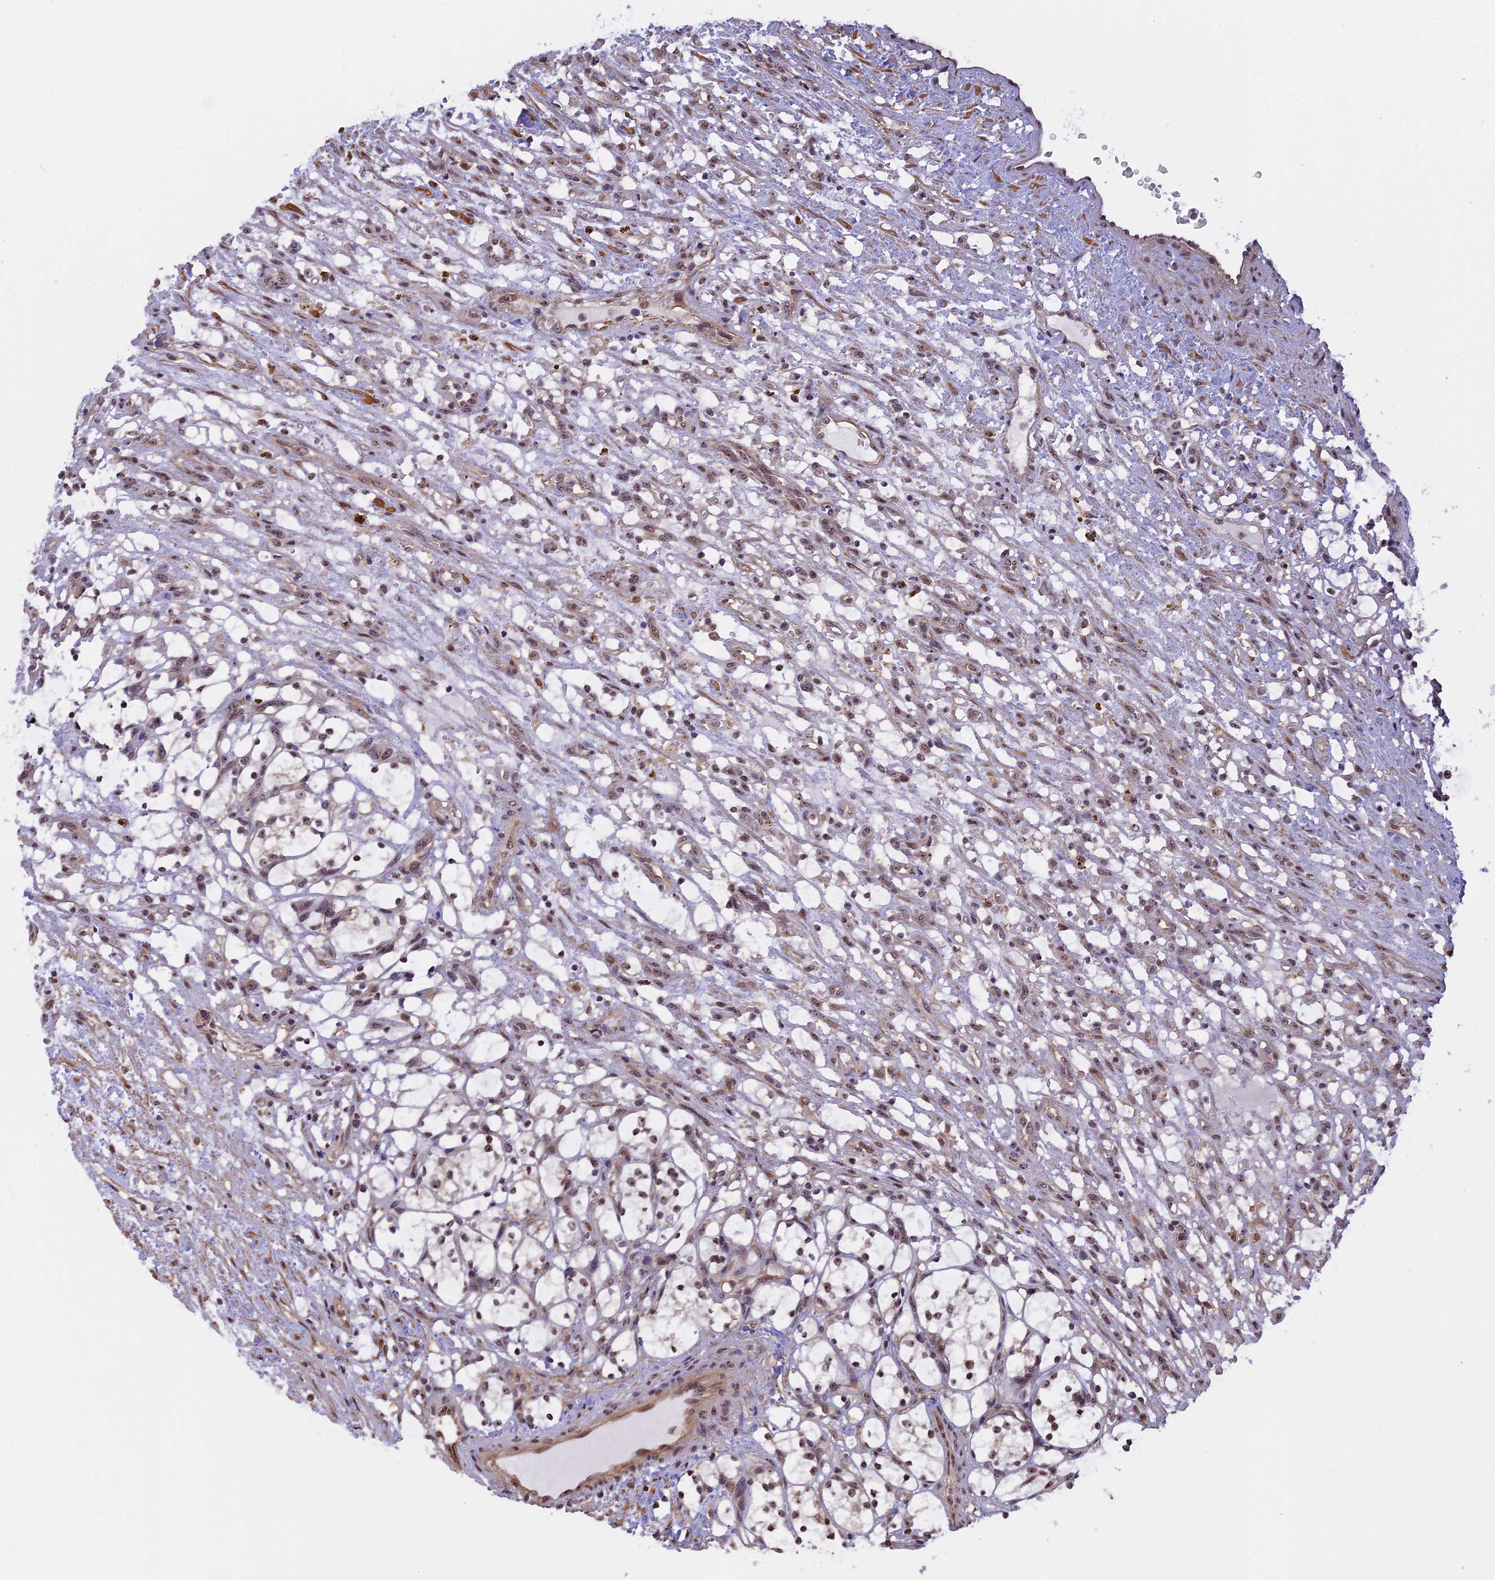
{"staining": {"intensity": "negative", "quantity": "none", "location": "none"}, "tissue": "renal cancer", "cell_type": "Tumor cells", "image_type": "cancer", "snomed": [{"axis": "morphology", "description": "Adenocarcinoma, NOS"}, {"axis": "topography", "description": "Kidney"}], "caption": "A high-resolution micrograph shows immunohistochemistry (IHC) staining of renal adenocarcinoma, which demonstrates no significant positivity in tumor cells.", "gene": "MGA", "patient": {"sex": "female", "age": 69}}